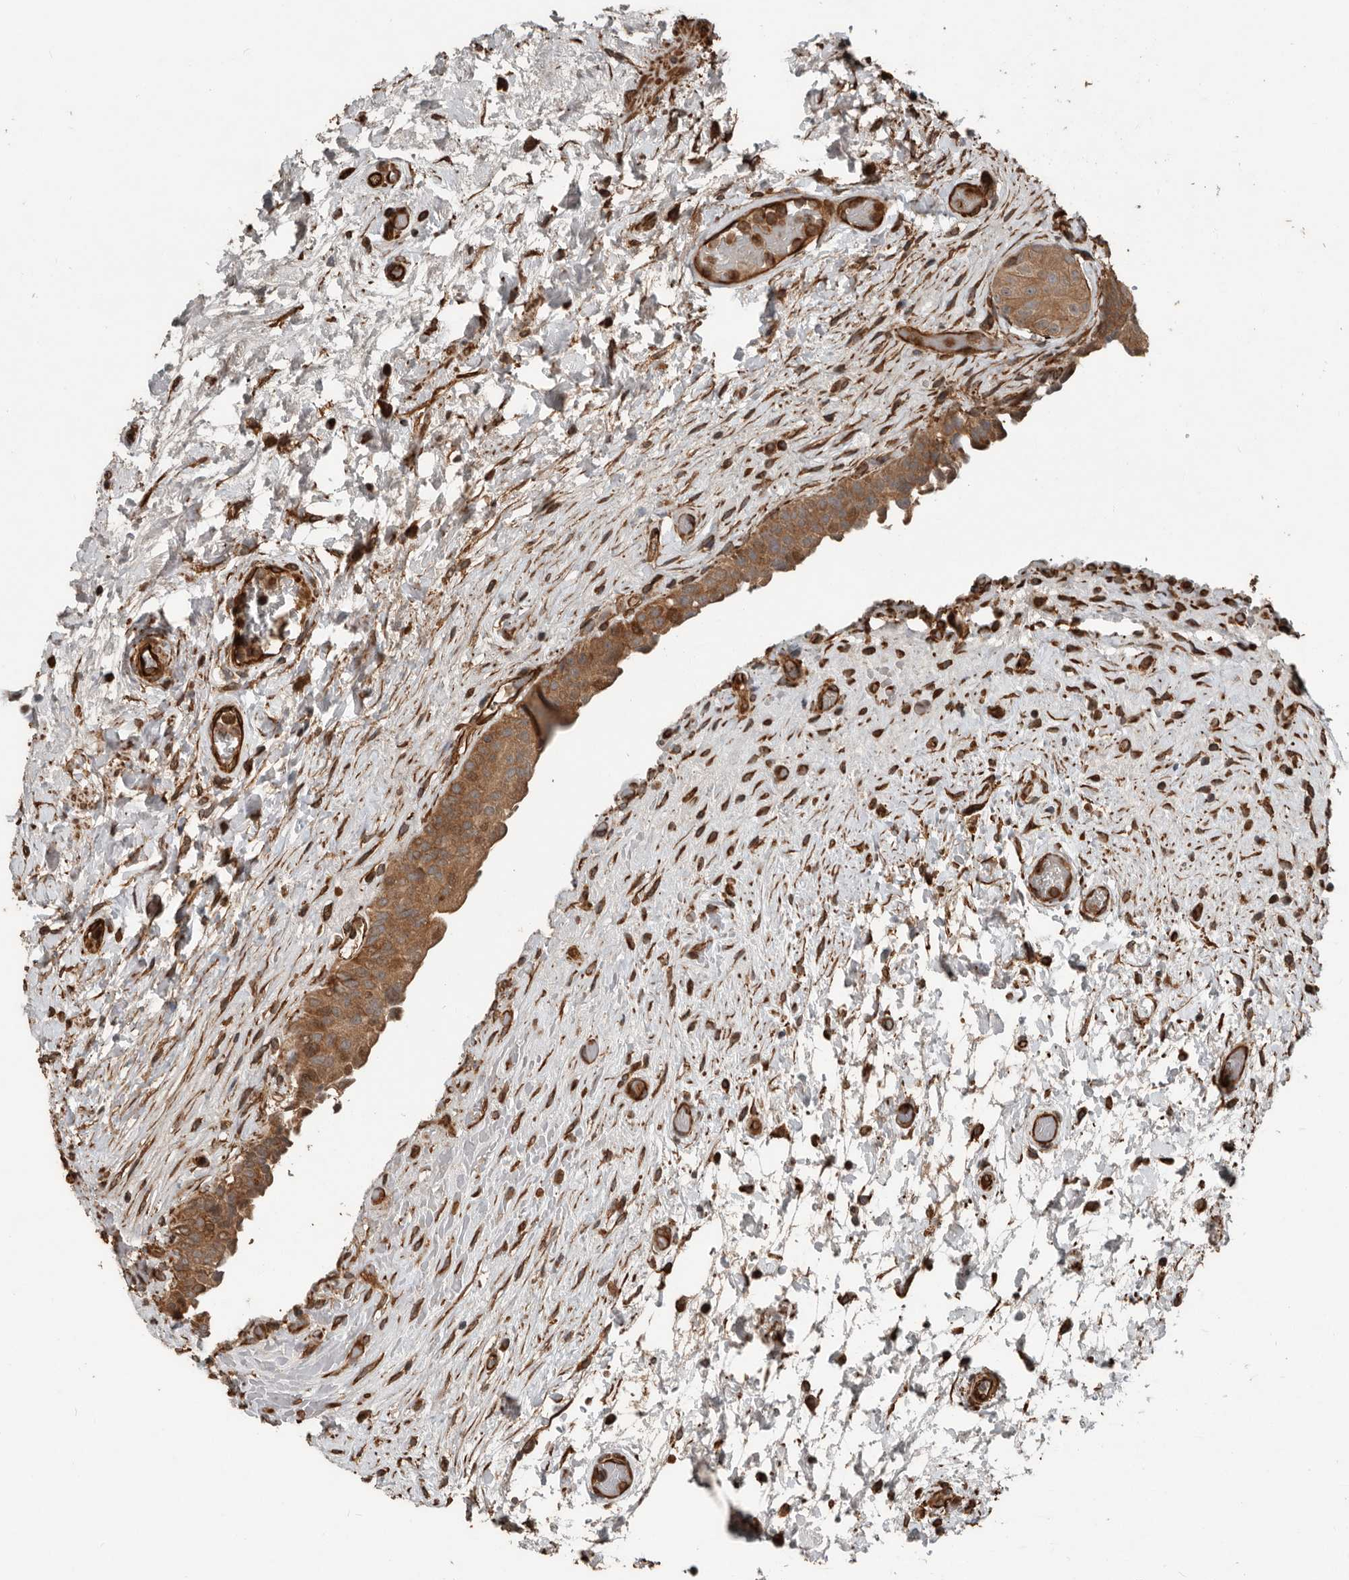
{"staining": {"intensity": "moderate", "quantity": ">75%", "location": "cytoplasmic/membranous"}, "tissue": "urinary bladder", "cell_type": "Urothelial cells", "image_type": "normal", "snomed": [{"axis": "morphology", "description": "Normal tissue, NOS"}, {"axis": "topography", "description": "Urinary bladder"}], "caption": "Human urinary bladder stained with a brown dye displays moderate cytoplasmic/membranous positive staining in approximately >75% of urothelial cells.", "gene": "YOD1", "patient": {"sex": "male", "age": 74}}